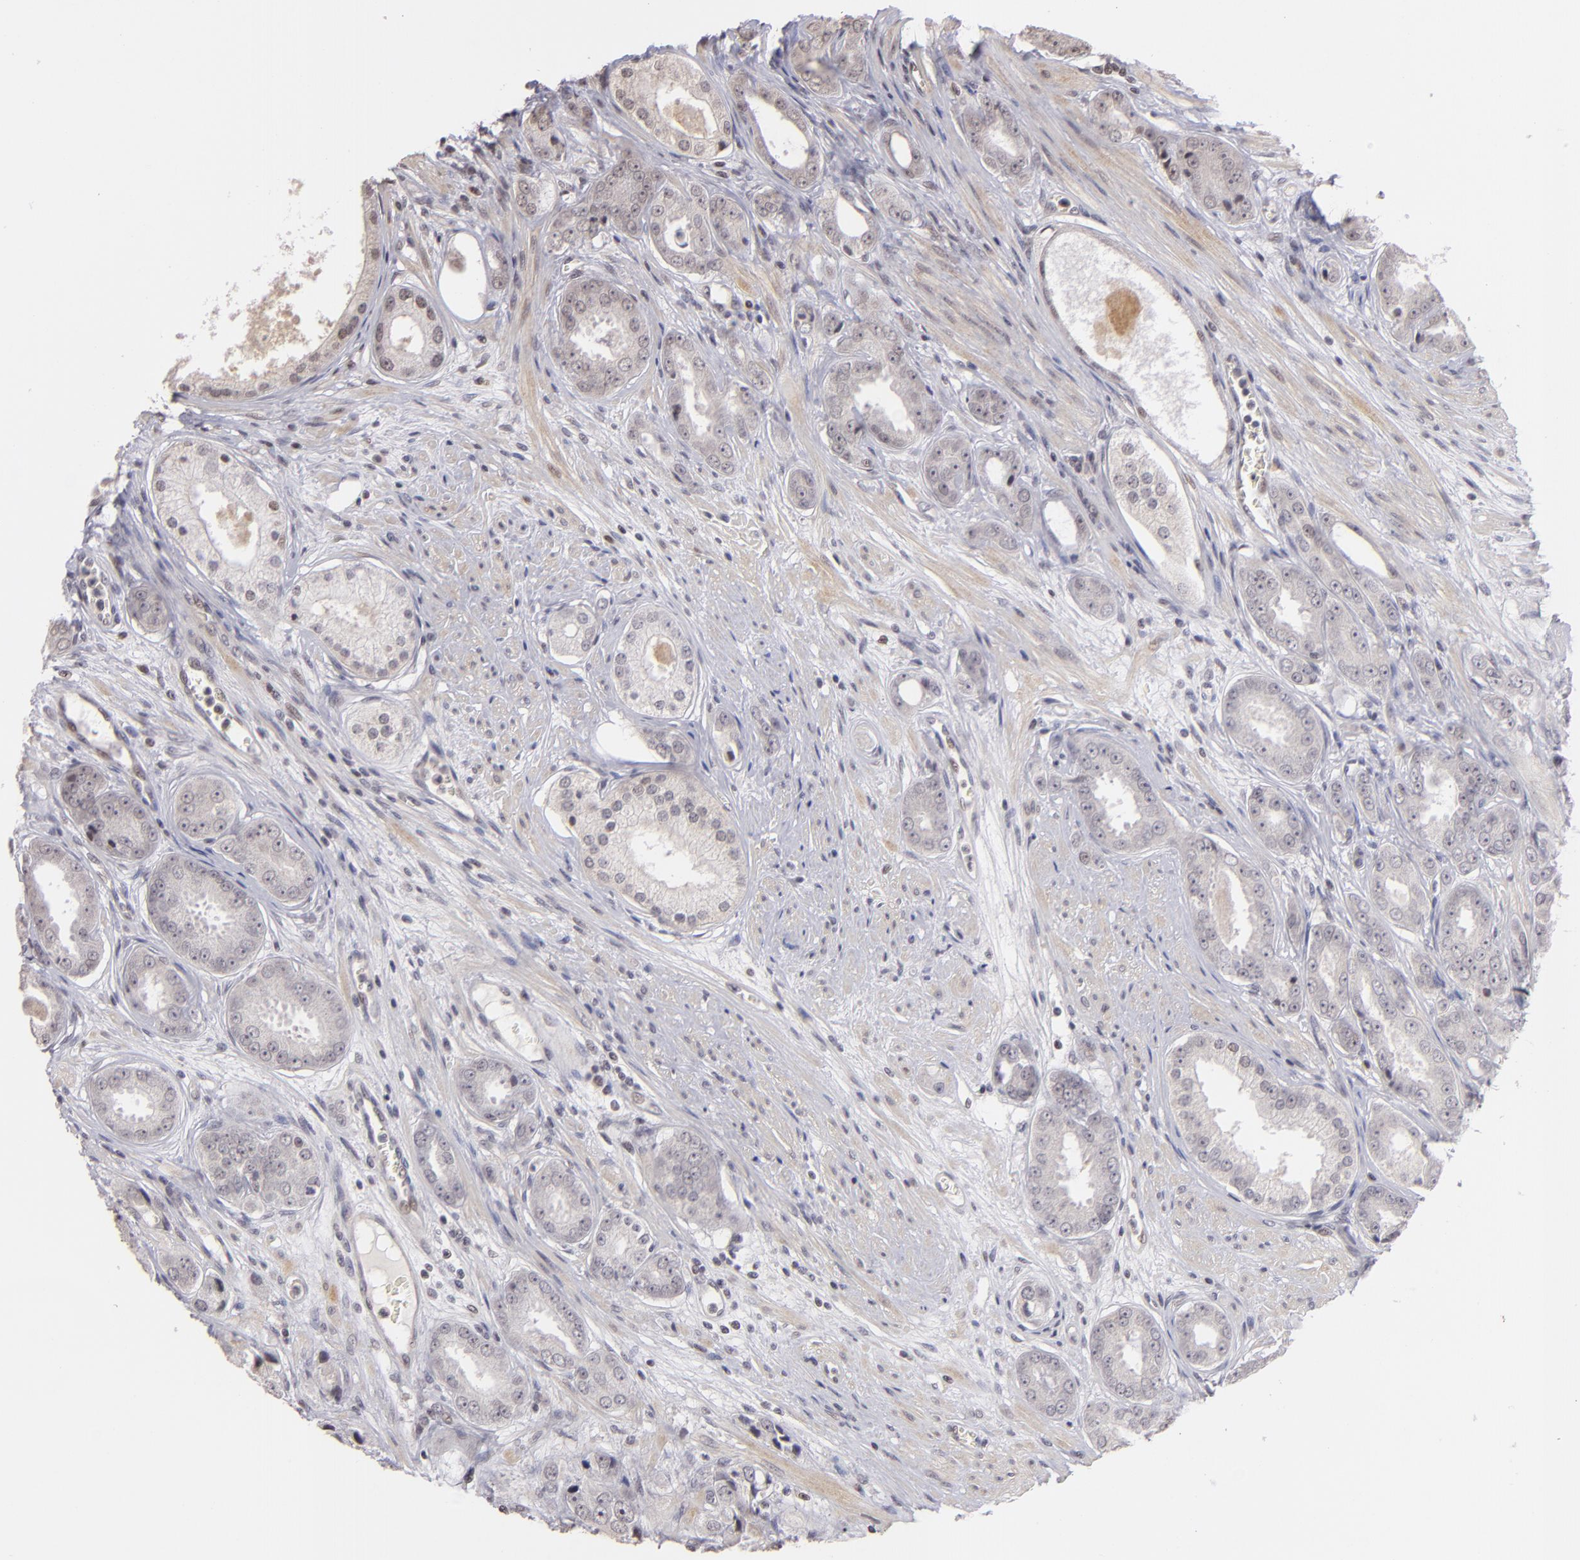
{"staining": {"intensity": "weak", "quantity": "<25%", "location": "nuclear"}, "tissue": "prostate cancer", "cell_type": "Tumor cells", "image_type": "cancer", "snomed": [{"axis": "morphology", "description": "Adenocarcinoma, Medium grade"}, {"axis": "topography", "description": "Prostate"}], "caption": "IHC image of human medium-grade adenocarcinoma (prostate) stained for a protein (brown), which shows no positivity in tumor cells.", "gene": "RARB", "patient": {"sex": "male", "age": 53}}